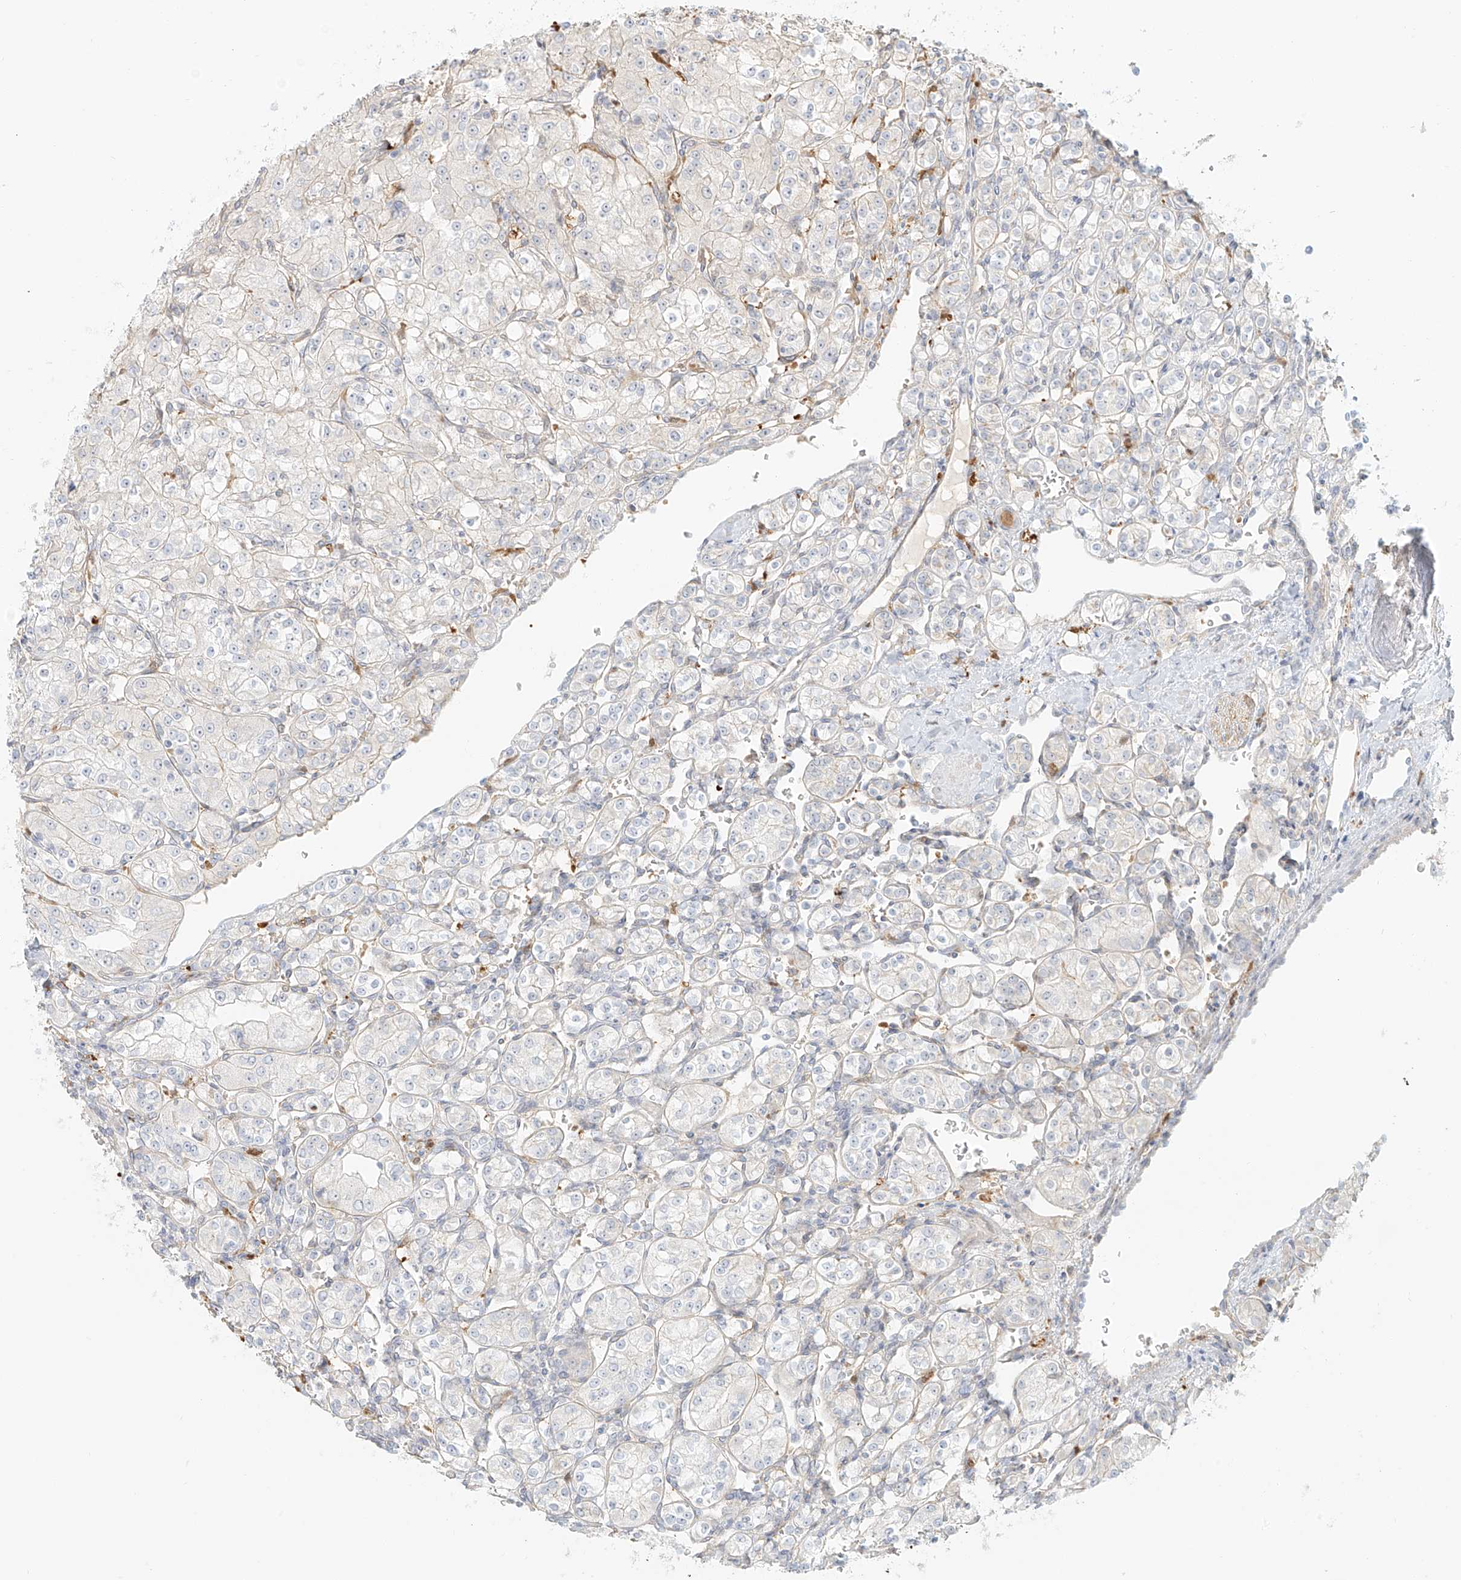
{"staining": {"intensity": "negative", "quantity": "none", "location": "none"}, "tissue": "renal cancer", "cell_type": "Tumor cells", "image_type": "cancer", "snomed": [{"axis": "morphology", "description": "Adenocarcinoma, NOS"}, {"axis": "topography", "description": "Kidney"}], "caption": "Renal cancer stained for a protein using IHC shows no expression tumor cells.", "gene": "UPK1B", "patient": {"sex": "male", "age": 77}}